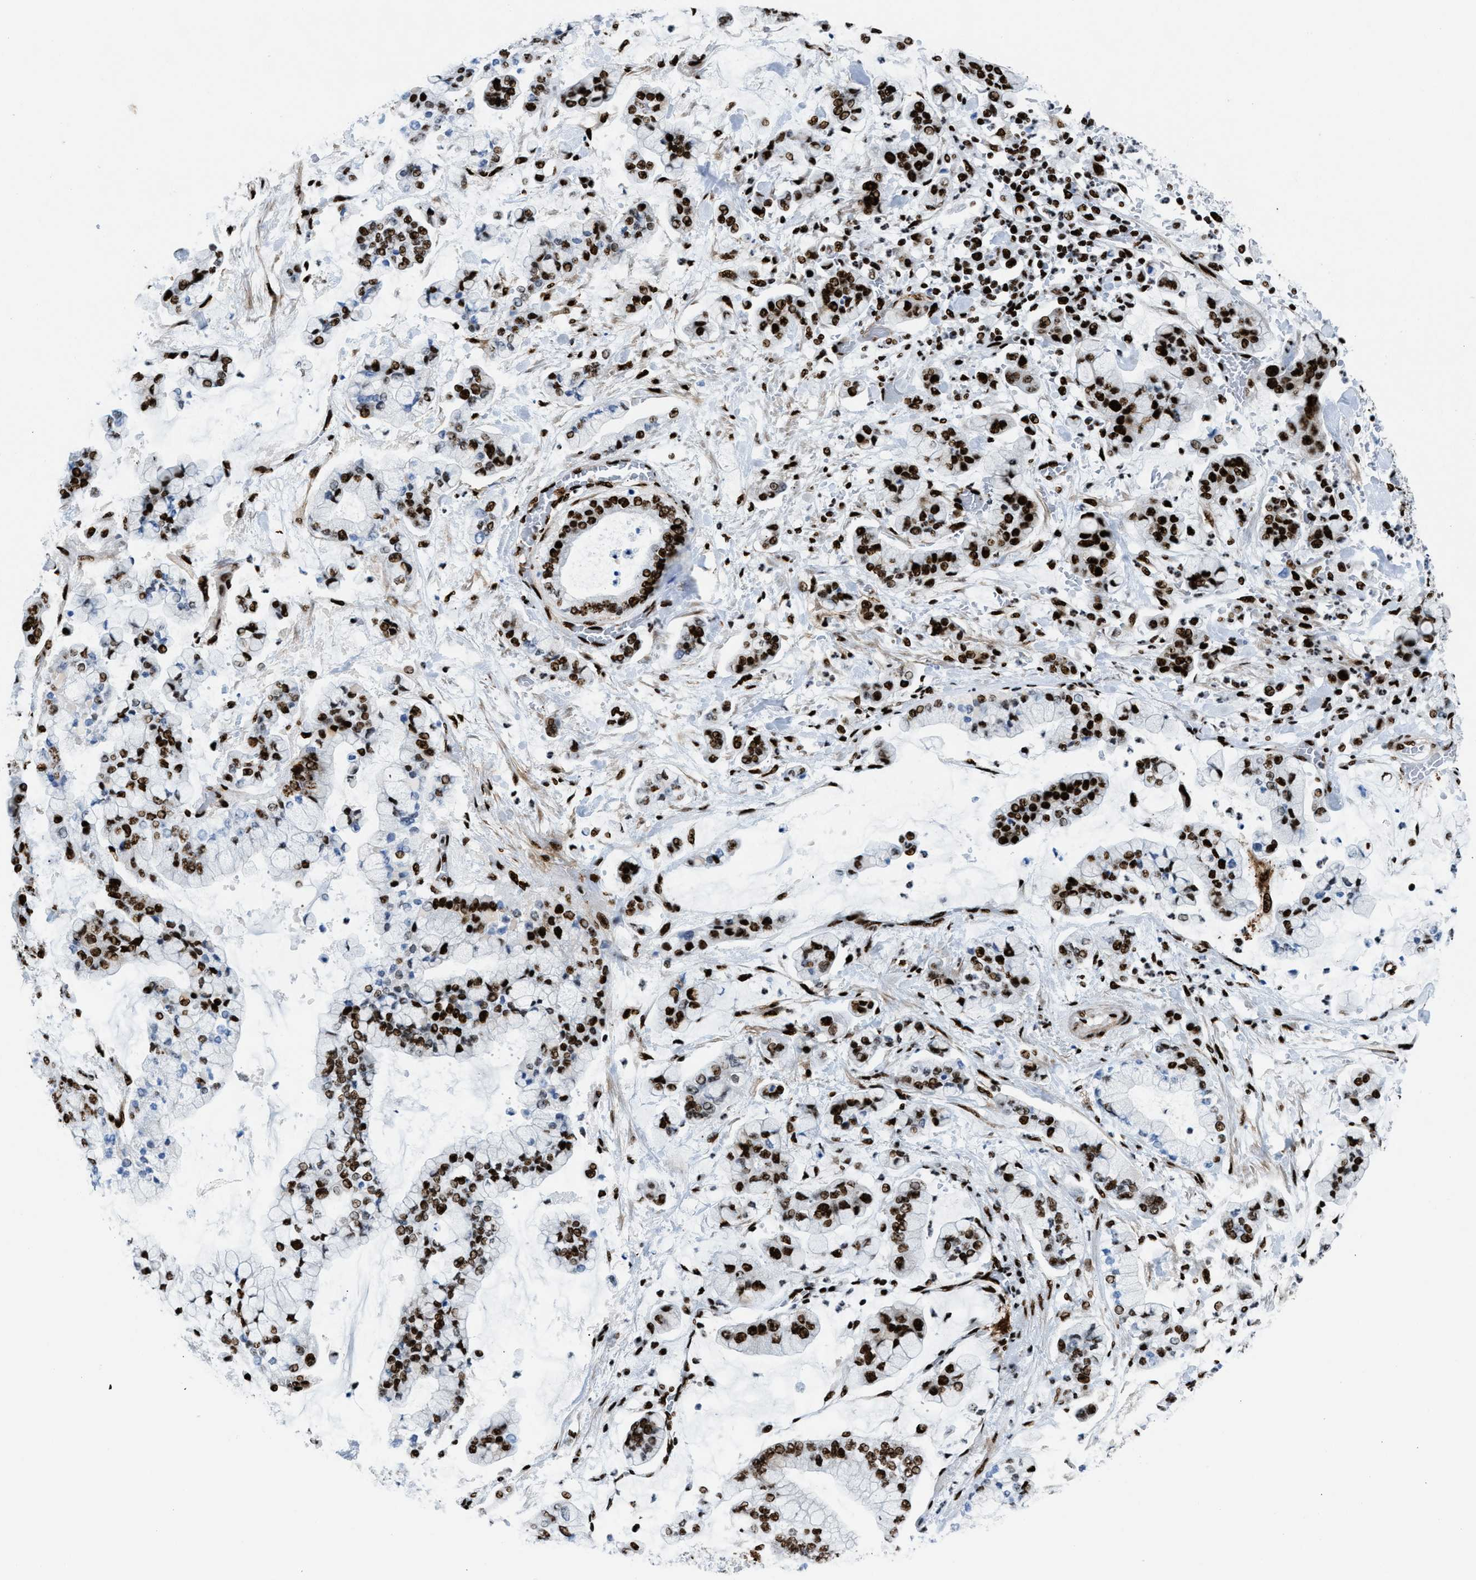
{"staining": {"intensity": "strong", "quantity": ">75%", "location": "nuclear"}, "tissue": "stomach cancer", "cell_type": "Tumor cells", "image_type": "cancer", "snomed": [{"axis": "morphology", "description": "Normal tissue, NOS"}, {"axis": "morphology", "description": "Adenocarcinoma, NOS"}, {"axis": "topography", "description": "Stomach, upper"}, {"axis": "topography", "description": "Stomach"}], "caption": "Immunohistochemical staining of stomach adenocarcinoma reveals strong nuclear protein staining in approximately >75% of tumor cells.", "gene": "NONO", "patient": {"sex": "male", "age": 76}}